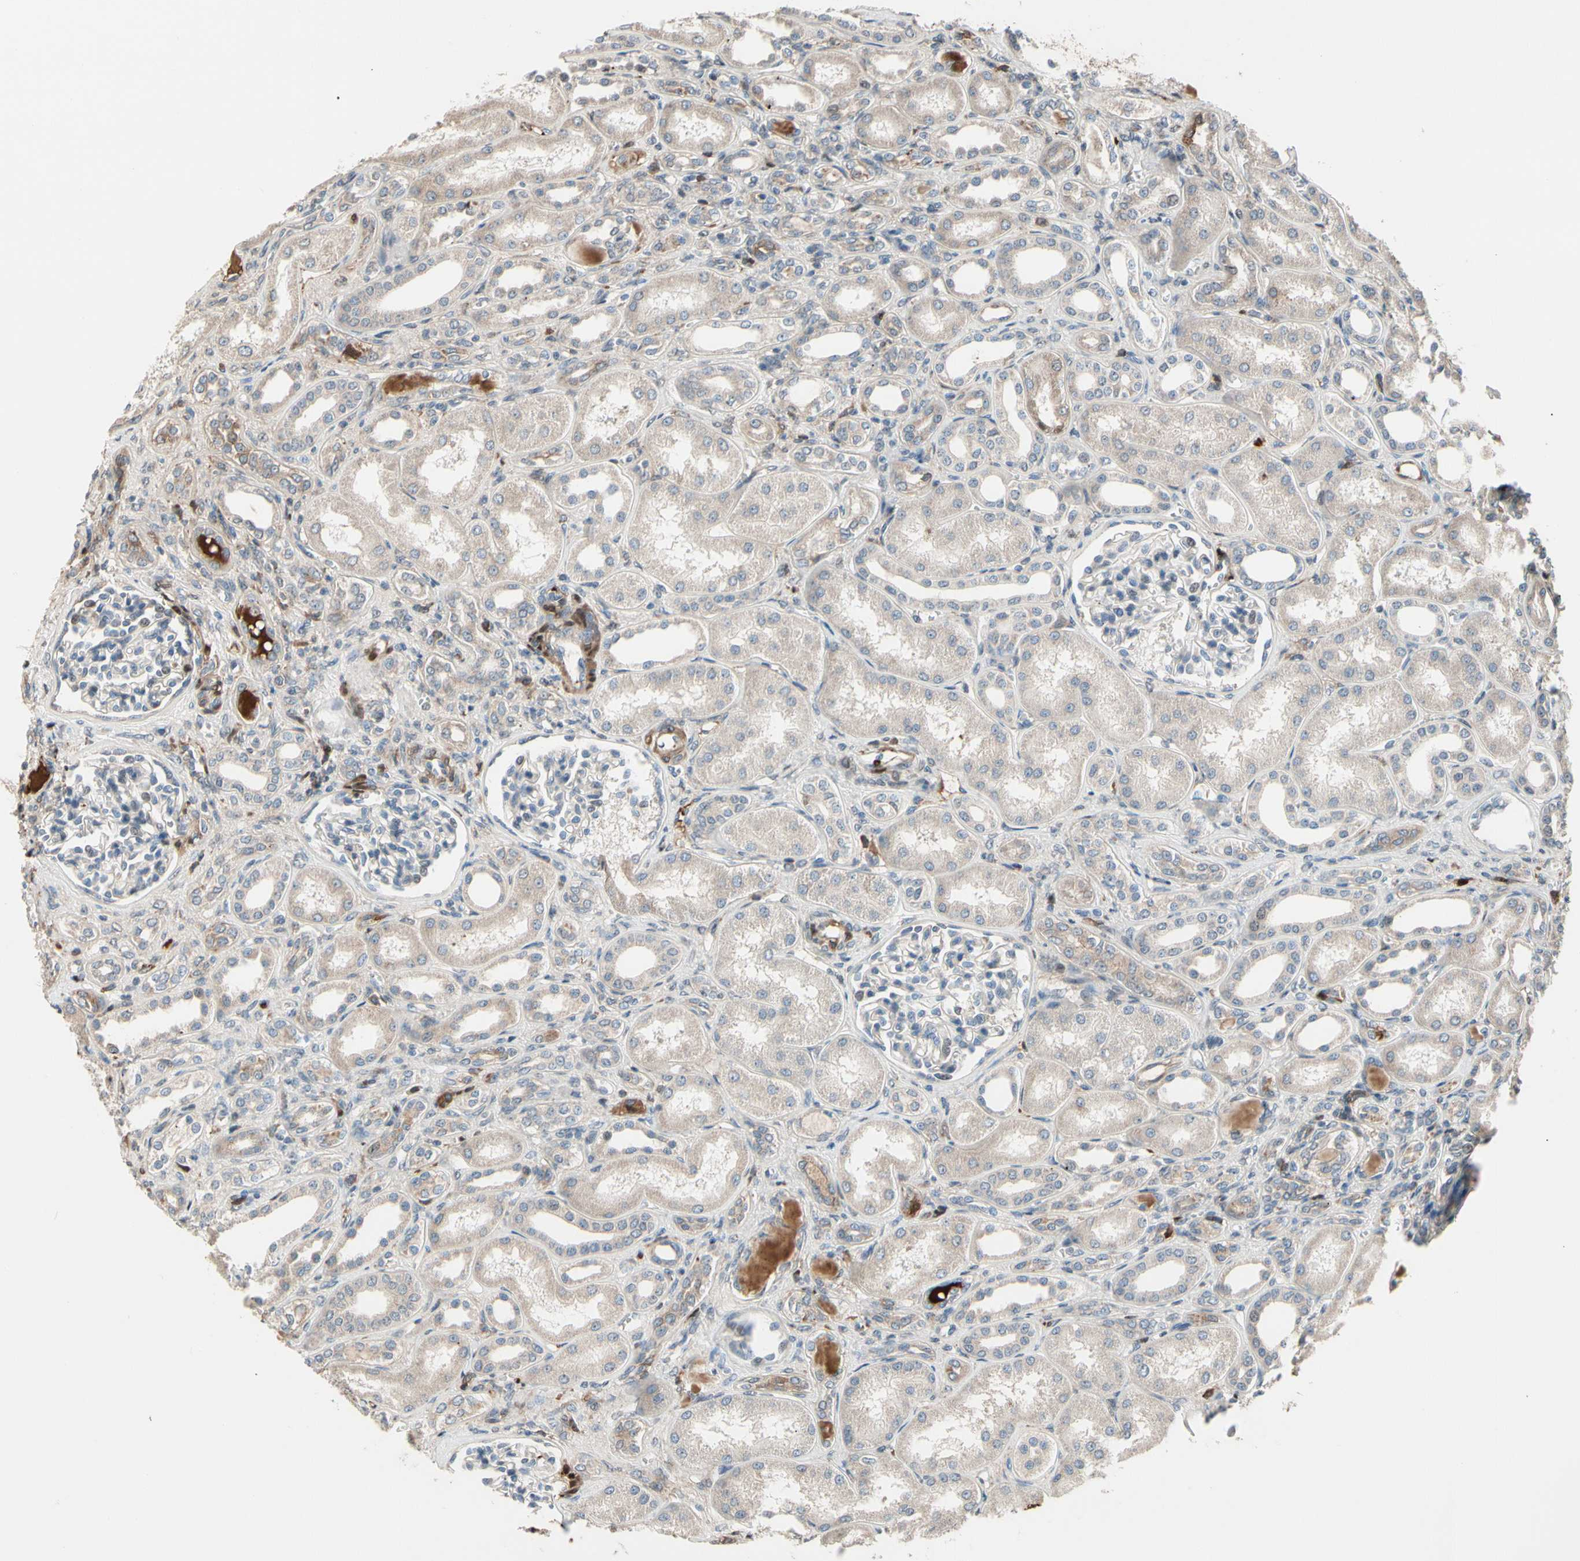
{"staining": {"intensity": "negative", "quantity": "none", "location": "none"}, "tissue": "kidney", "cell_type": "Cells in glomeruli", "image_type": "normal", "snomed": [{"axis": "morphology", "description": "Normal tissue, NOS"}, {"axis": "topography", "description": "Kidney"}], "caption": "High power microscopy image of an immunohistochemistry (IHC) photomicrograph of benign kidney, revealing no significant positivity in cells in glomeruli.", "gene": "SNX29", "patient": {"sex": "male", "age": 7}}